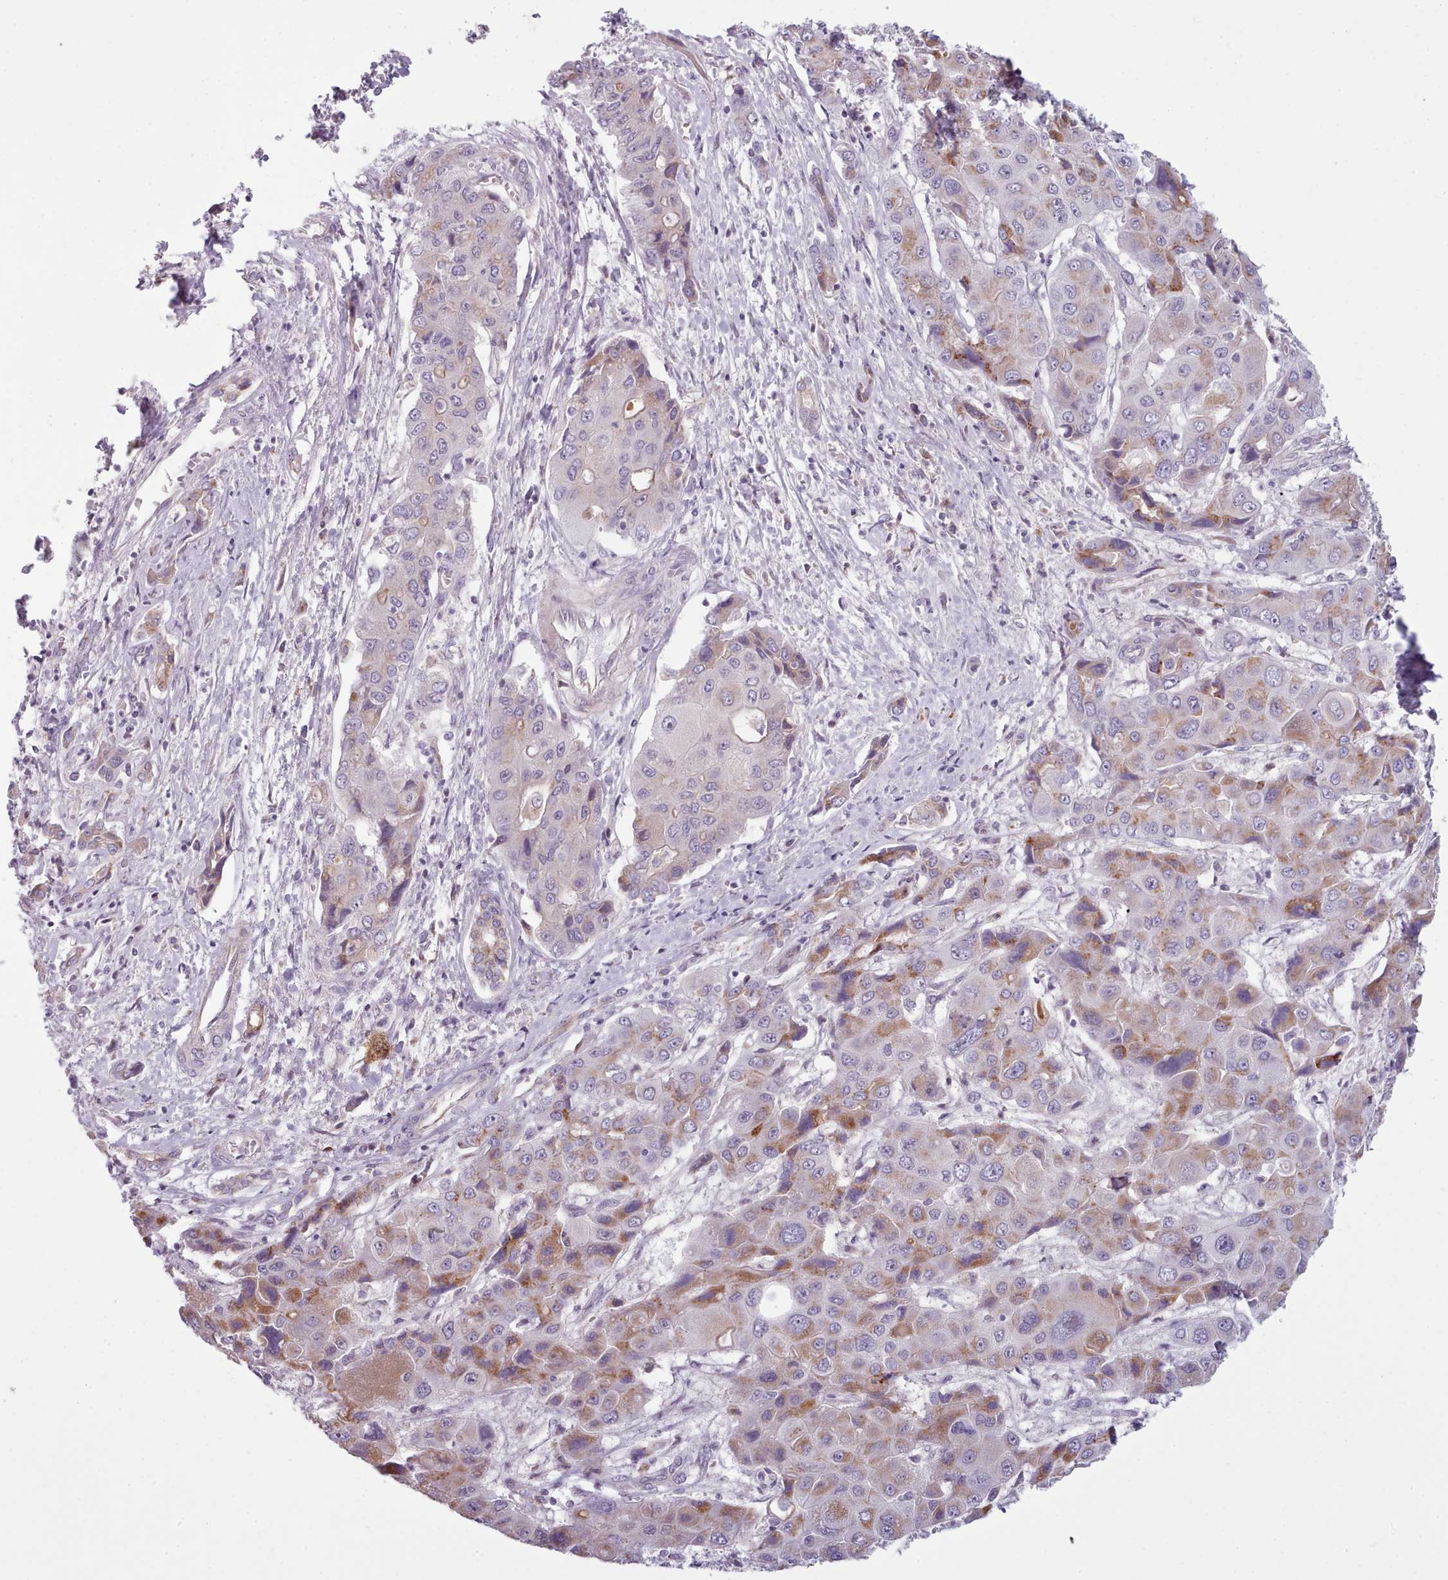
{"staining": {"intensity": "moderate", "quantity": "25%-75%", "location": "cytoplasmic/membranous"}, "tissue": "liver cancer", "cell_type": "Tumor cells", "image_type": "cancer", "snomed": [{"axis": "morphology", "description": "Cholangiocarcinoma"}, {"axis": "topography", "description": "Liver"}], "caption": "Immunohistochemical staining of cholangiocarcinoma (liver) reveals moderate cytoplasmic/membranous protein positivity in approximately 25%-75% of tumor cells.", "gene": "SLC52A3", "patient": {"sex": "male", "age": 67}}